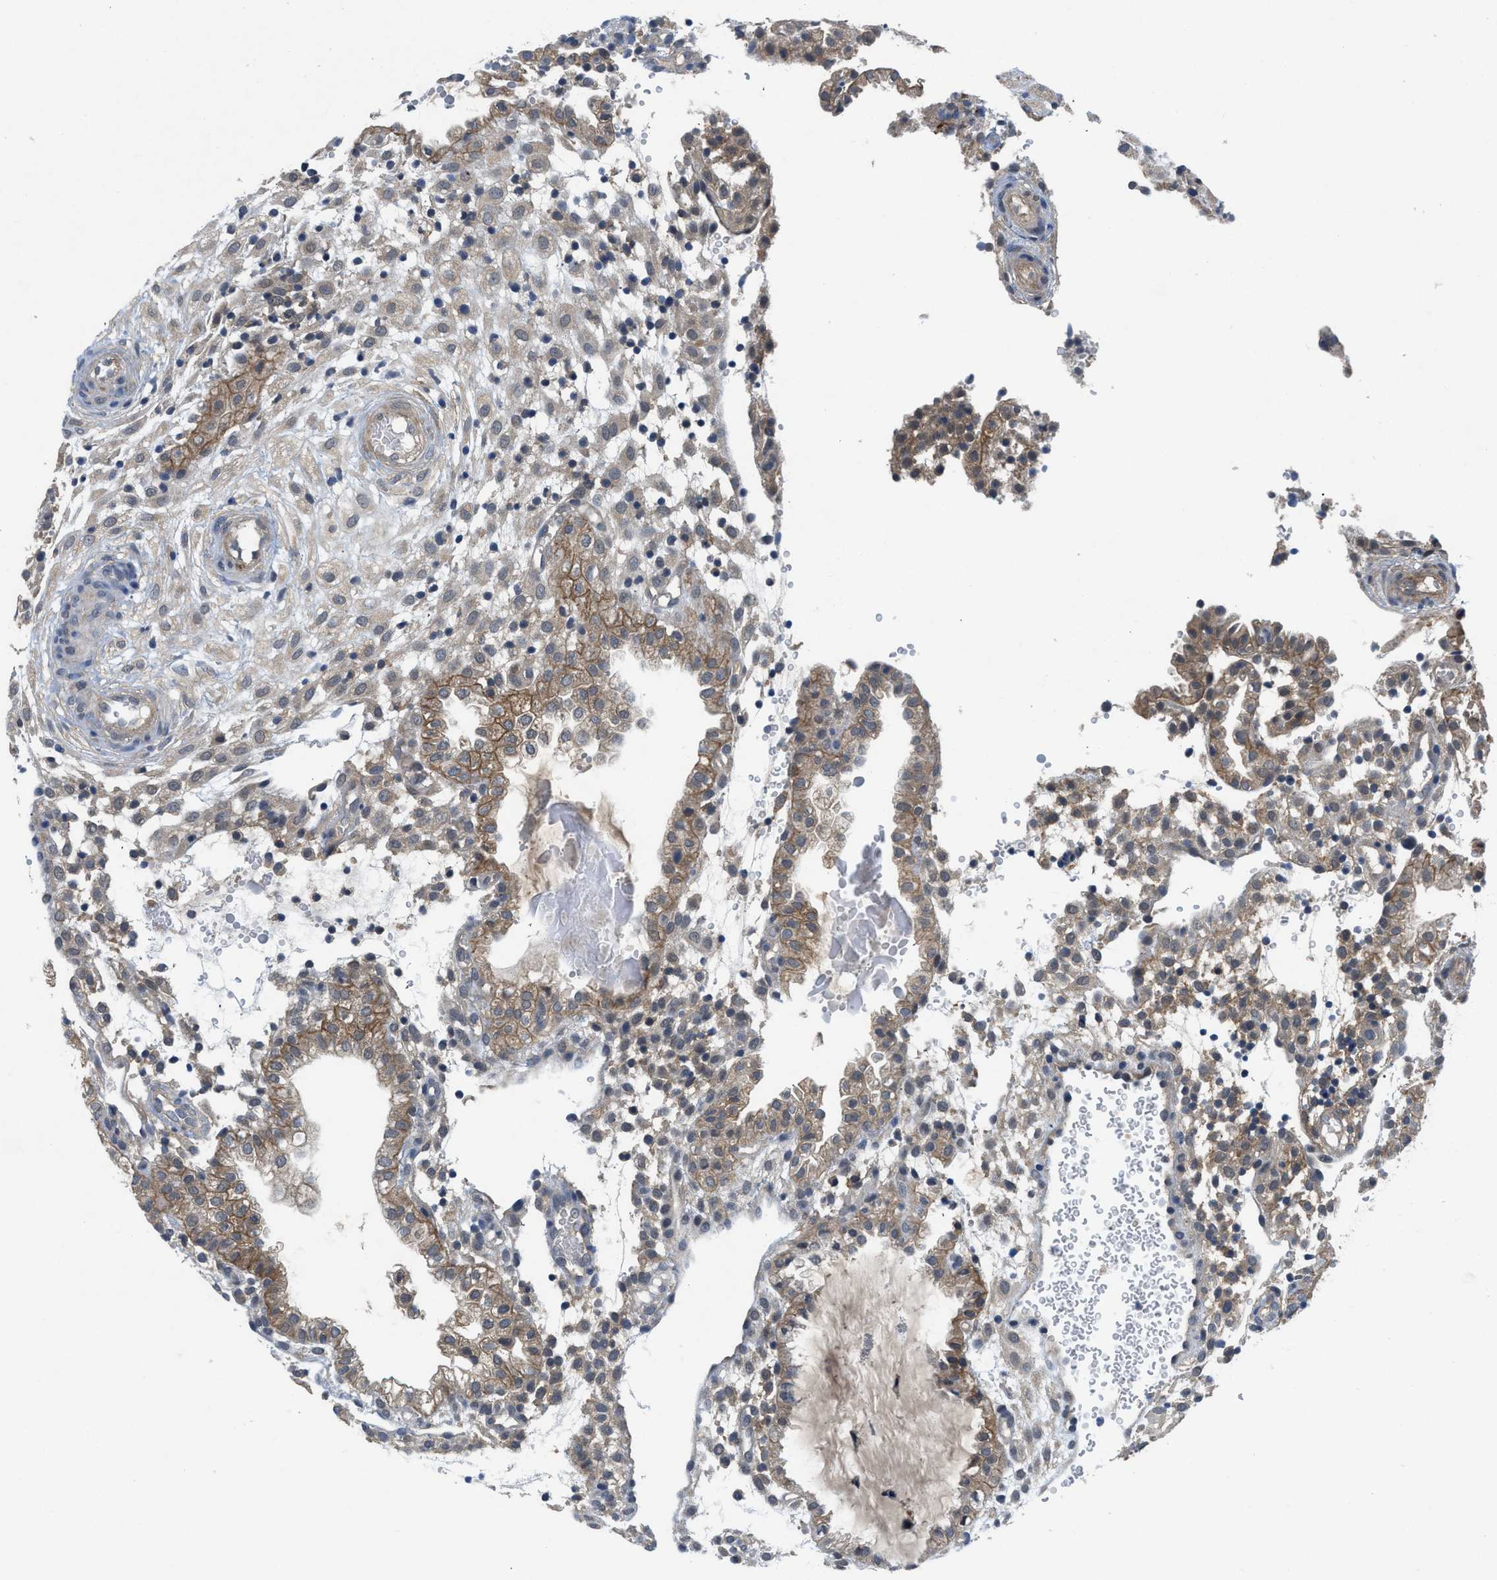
{"staining": {"intensity": "moderate", "quantity": "<25%", "location": "cytoplasmic/membranous"}, "tissue": "placenta", "cell_type": "Decidual cells", "image_type": "normal", "snomed": [{"axis": "morphology", "description": "Normal tissue, NOS"}, {"axis": "topography", "description": "Placenta"}], "caption": "Unremarkable placenta was stained to show a protein in brown. There is low levels of moderate cytoplasmic/membranous staining in approximately <25% of decidual cells. The protein is shown in brown color, while the nuclei are stained blue.", "gene": "PANX1", "patient": {"sex": "female", "age": 18}}